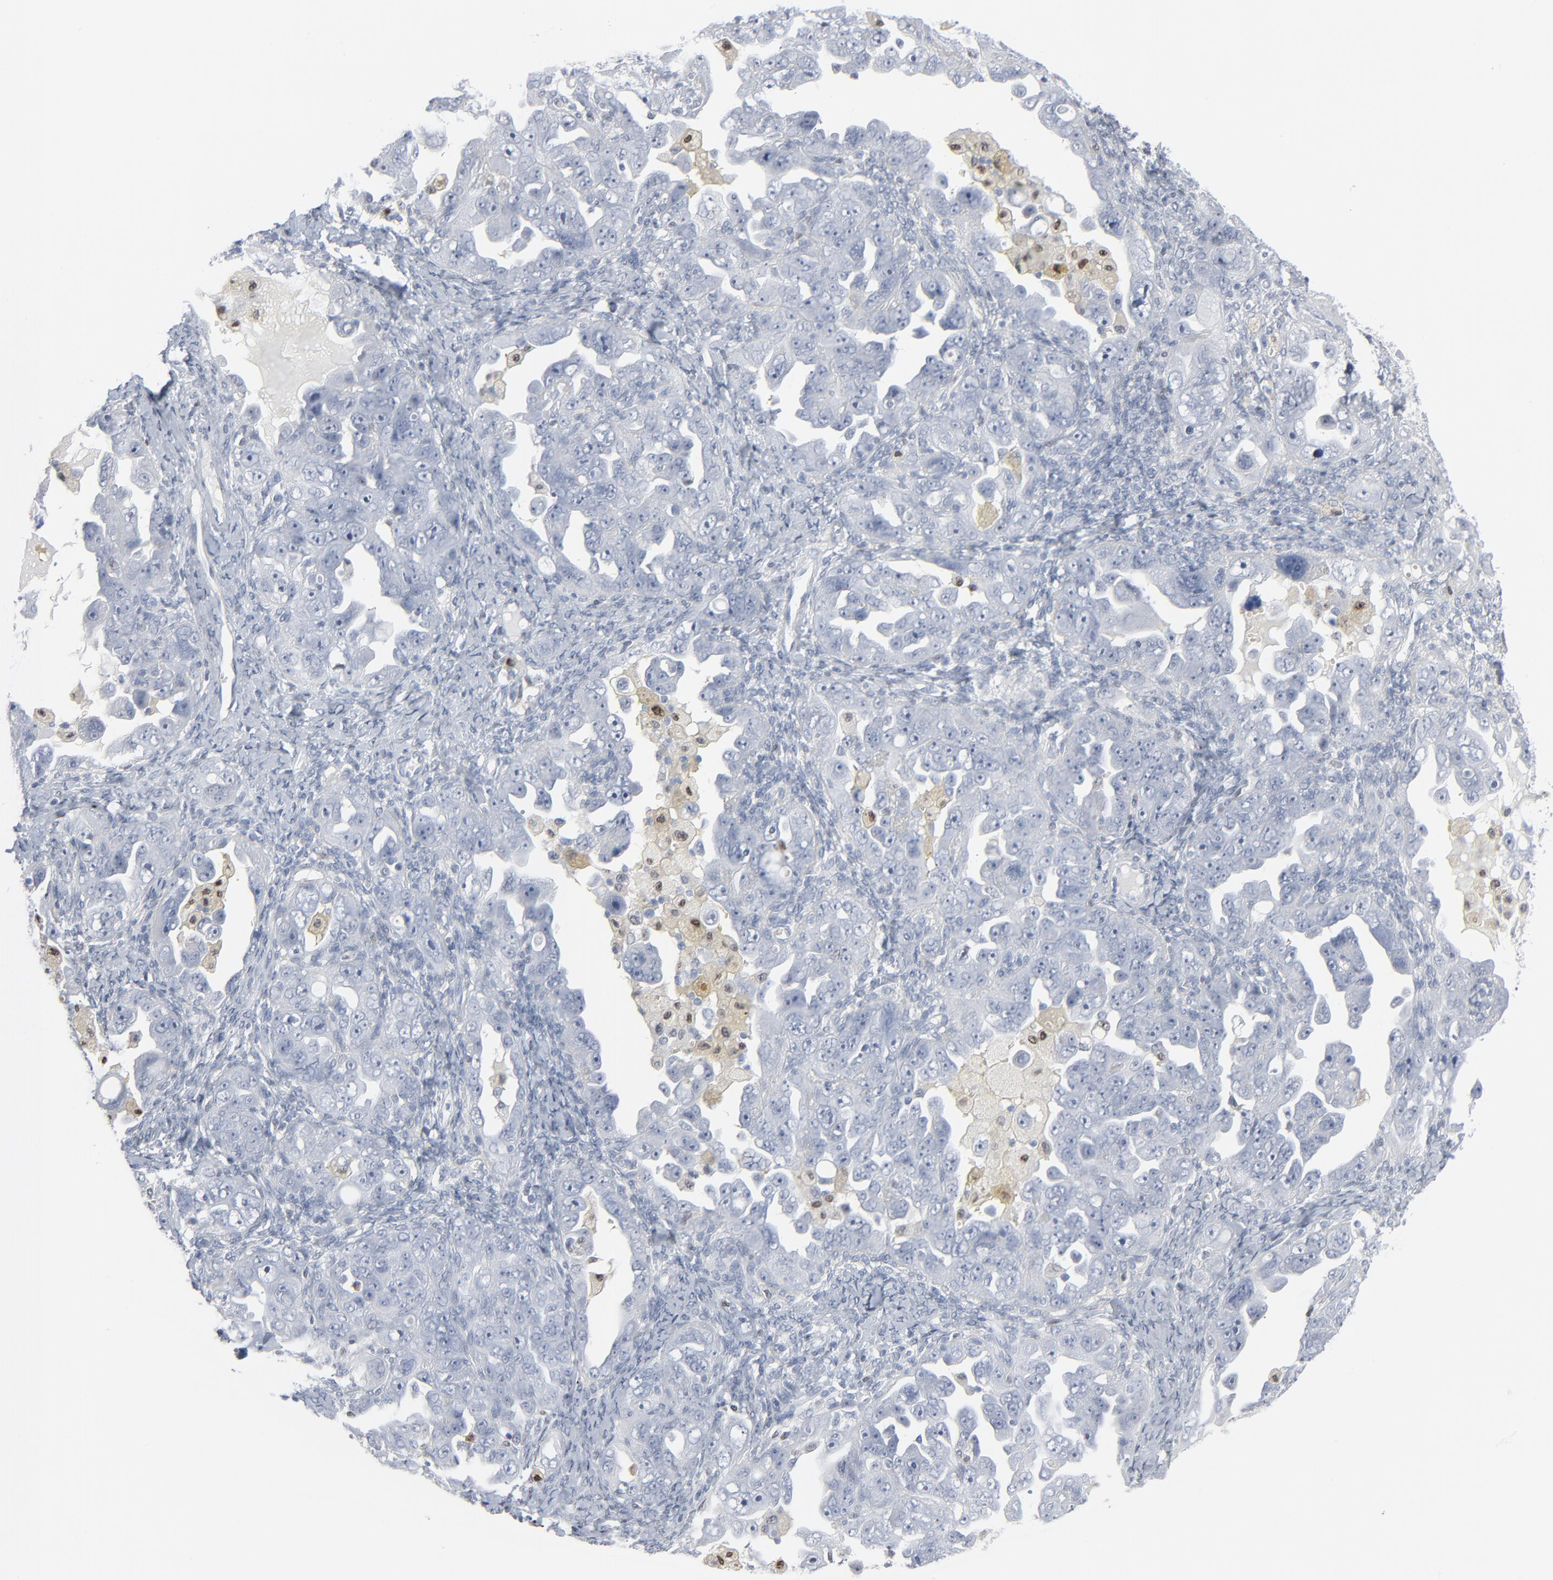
{"staining": {"intensity": "negative", "quantity": "none", "location": "none"}, "tissue": "ovarian cancer", "cell_type": "Tumor cells", "image_type": "cancer", "snomed": [{"axis": "morphology", "description": "Cystadenocarcinoma, mucinous, NOS"}, {"axis": "topography", "description": "Ovary"}], "caption": "Immunohistochemical staining of ovarian mucinous cystadenocarcinoma shows no significant expression in tumor cells.", "gene": "MITF", "patient": {"sex": "female", "age": 57}}